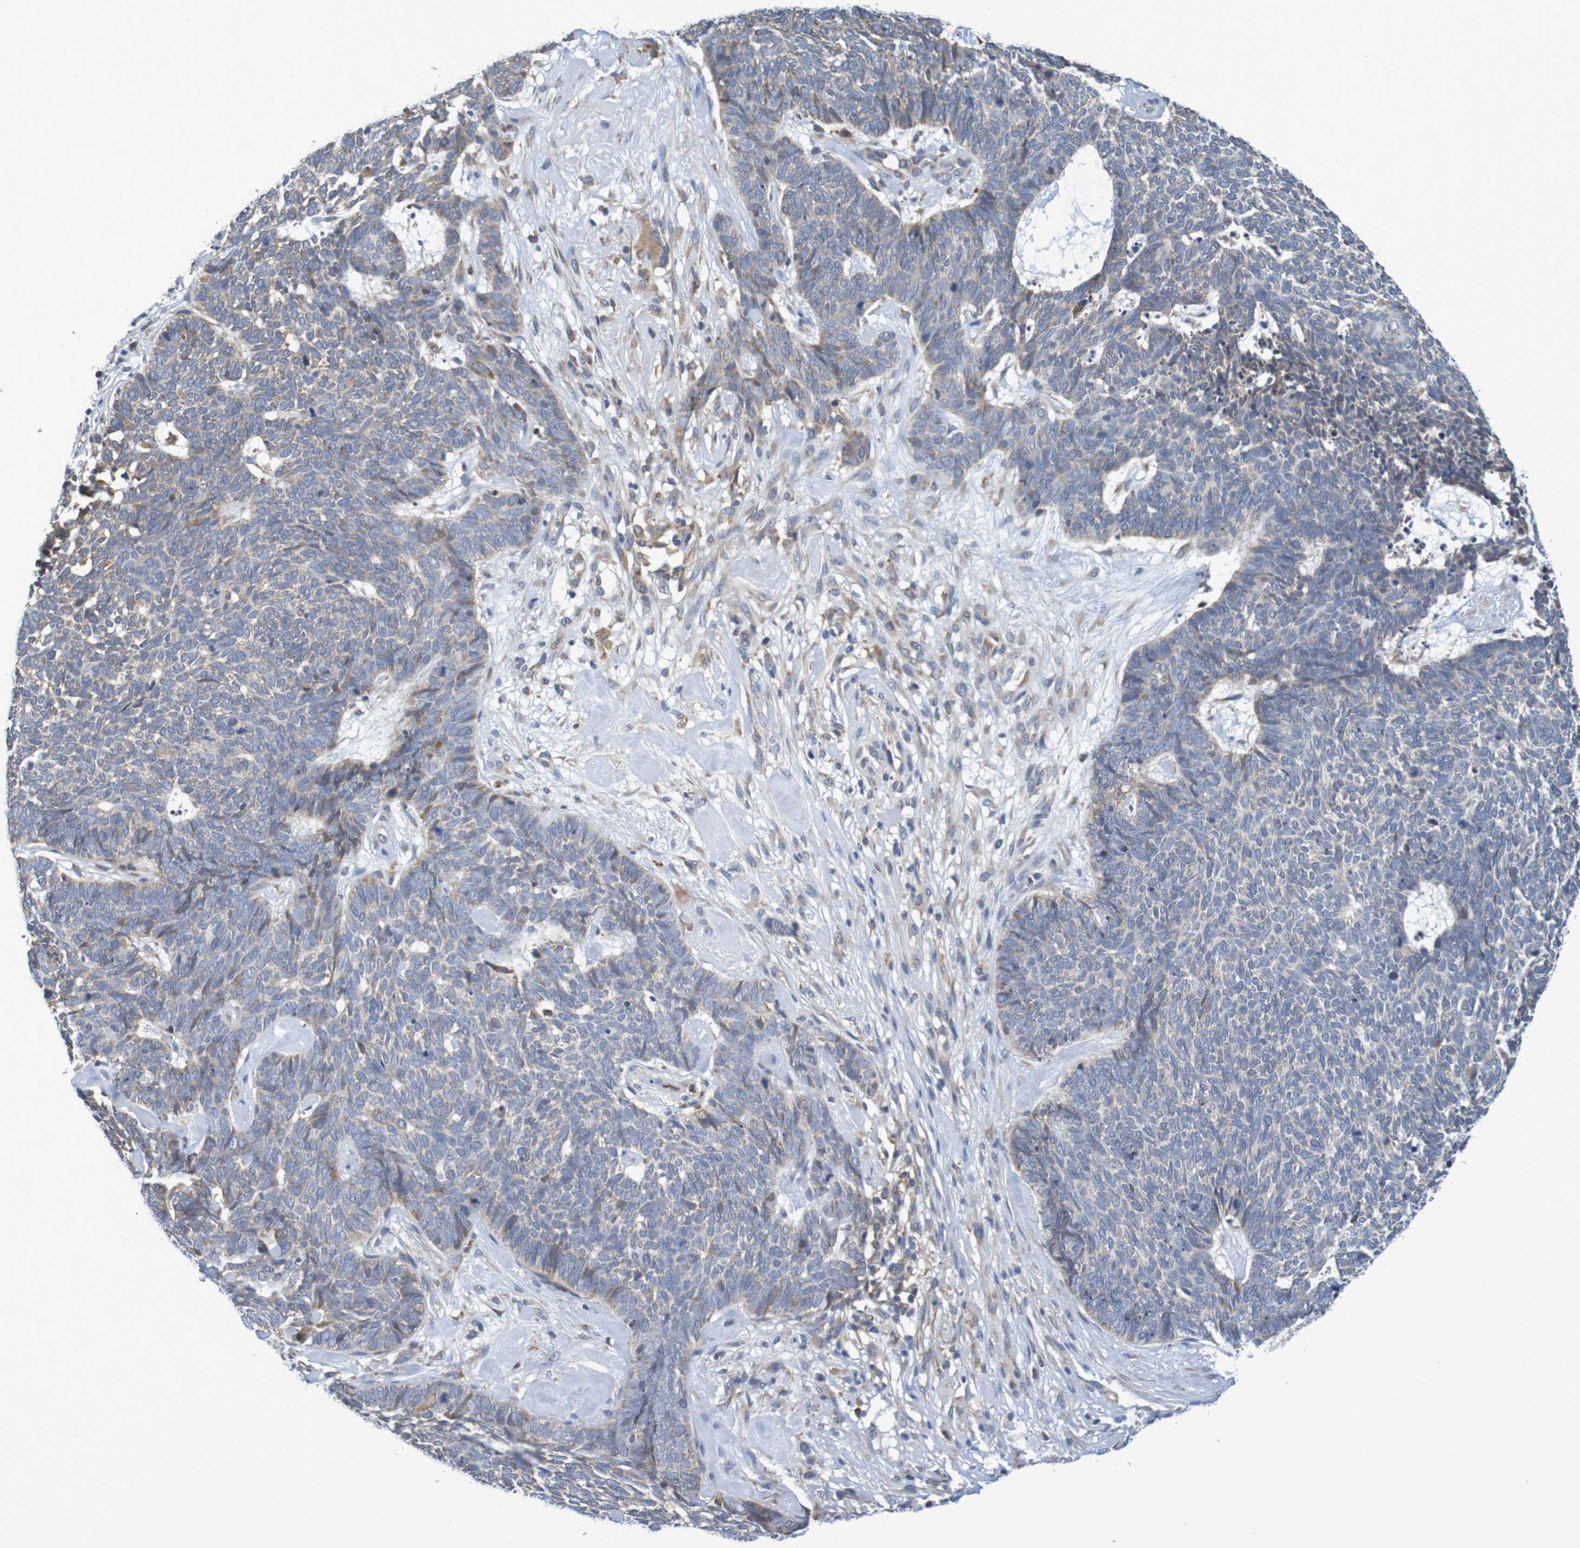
{"staining": {"intensity": "weak", "quantity": "25%-75%", "location": "cytoplasmic/membranous"}, "tissue": "skin cancer", "cell_type": "Tumor cells", "image_type": "cancer", "snomed": [{"axis": "morphology", "description": "Basal cell carcinoma"}, {"axis": "topography", "description": "Skin"}], "caption": "Immunohistochemical staining of human skin cancer displays weak cytoplasmic/membranous protein positivity in about 25%-75% of tumor cells.", "gene": "CLDN18", "patient": {"sex": "female", "age": 84}}